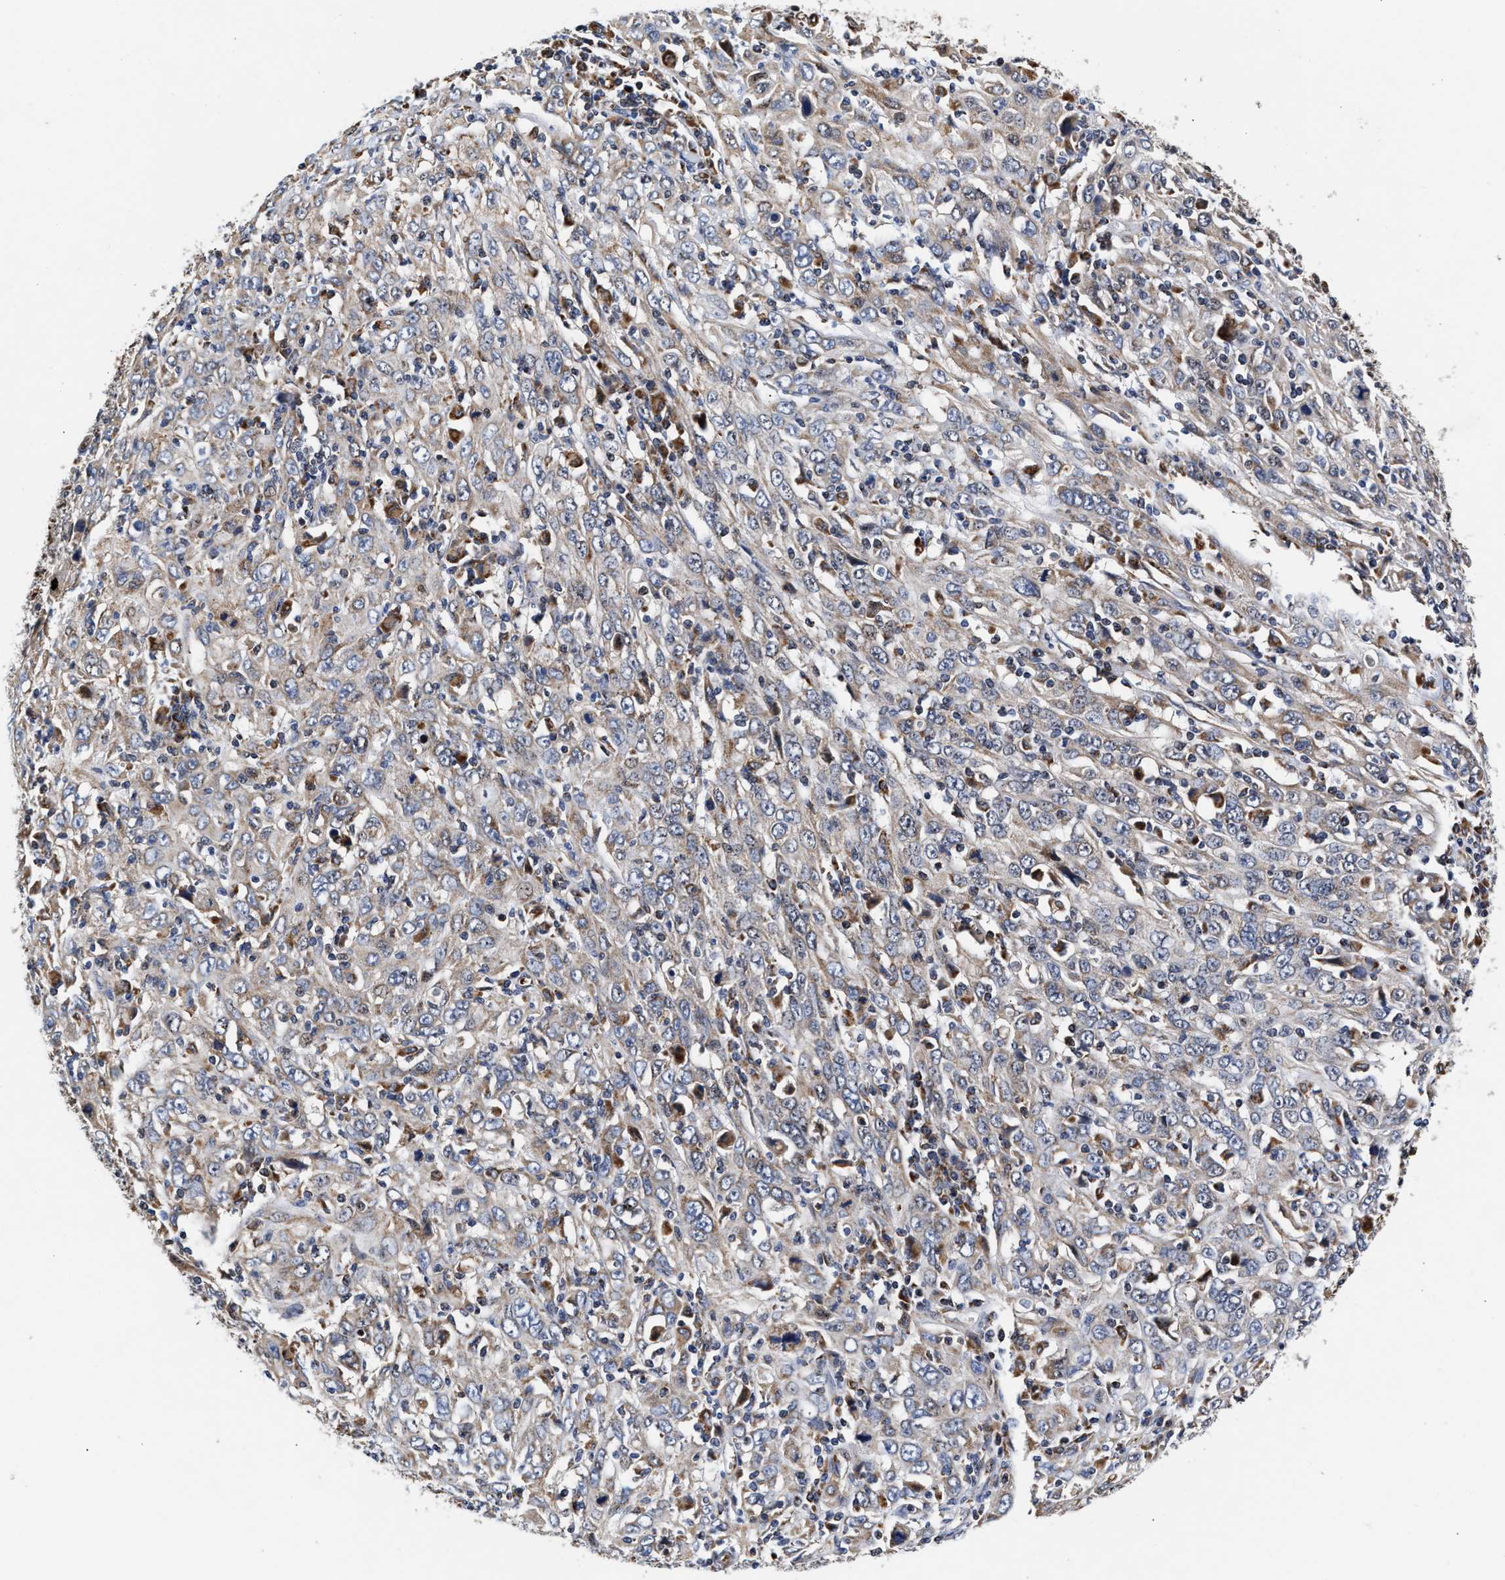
{"staining": {"intensity": "weak", "quantity": "<25%", "location": "cytoplasmic/membranous"}, "tissue": "cervical cancer", "cell_type": "Tumor cells", "image_type": "cancer", "snomed": [{"axis": "morphology", "description": "Squamous cell carcinoma, NOS"}, {"axis": "topography", "description": "Cervix"}], "caption": "Immunohistochemistry (IHC) histopathology image of neoplastic tissue: cervical cancer stained with DAB demonstrates no significant protein expression in tumor cells. The staining was performed using DAB to visualize the protein expression in brown, while the nuclei were stained in blue with hematoxylin (Magnification: 20x).", "gene": "SGK1", "patient": {"sex": "female", "age": 46}}